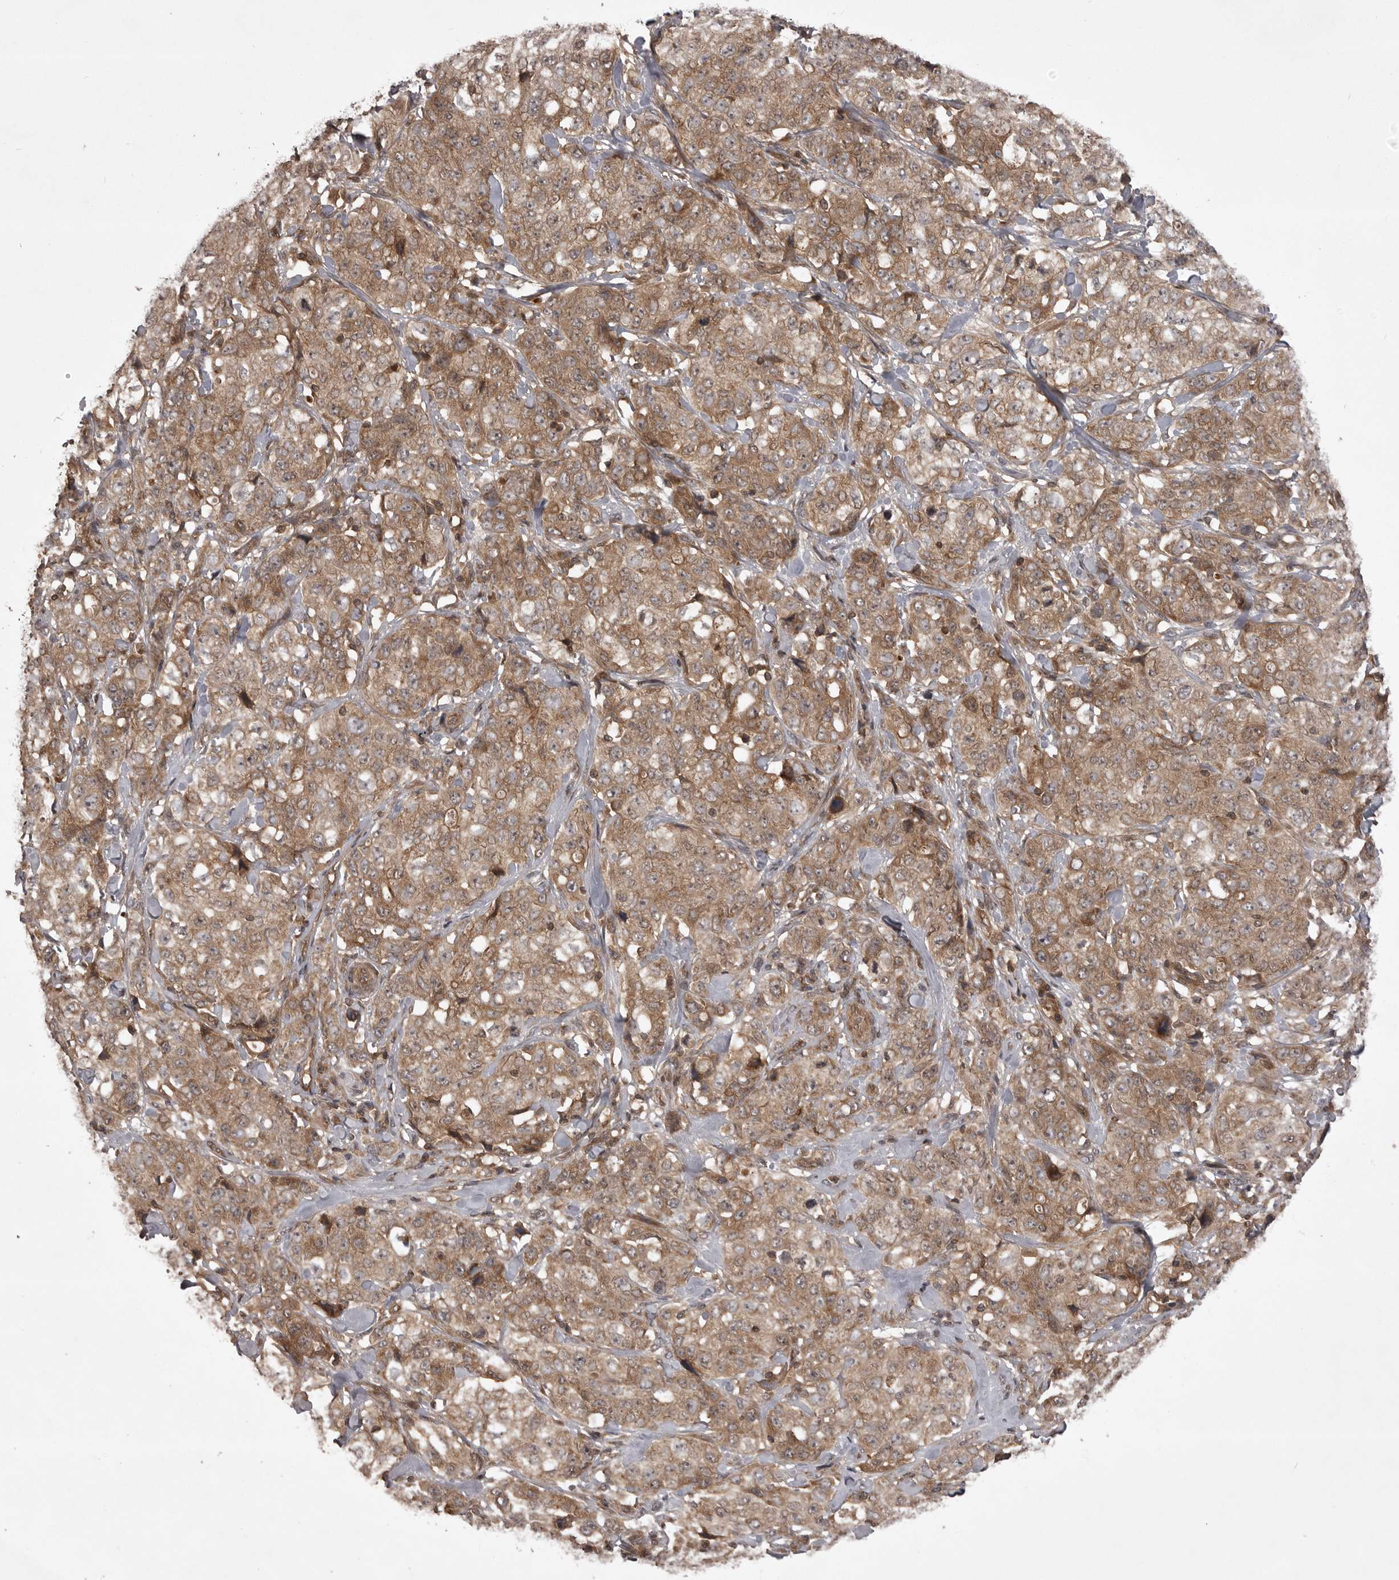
{"staining": {"intensity": "moderate", "quantity": ">75%", "location": "cytoplasmic/membranous"}, "tissue": "stomach cancer", "cell_type": "Tumor cells", "image_type": "cancer", "snomed": [{"axis": "morphology", "description": "Adenocarcinoma, NOS"}, {"axis": "topography", "description": "Stomach"}], "caption": "This histopathology image reveals immunohistochemistry staining of stomach cancer (adenocarcinoma), with medium moderate cytoplasmic/membranous staining in approximately >75% of tumor cells.", "gene": "STK24", "patient": {"sex": "male", "age": 48}}